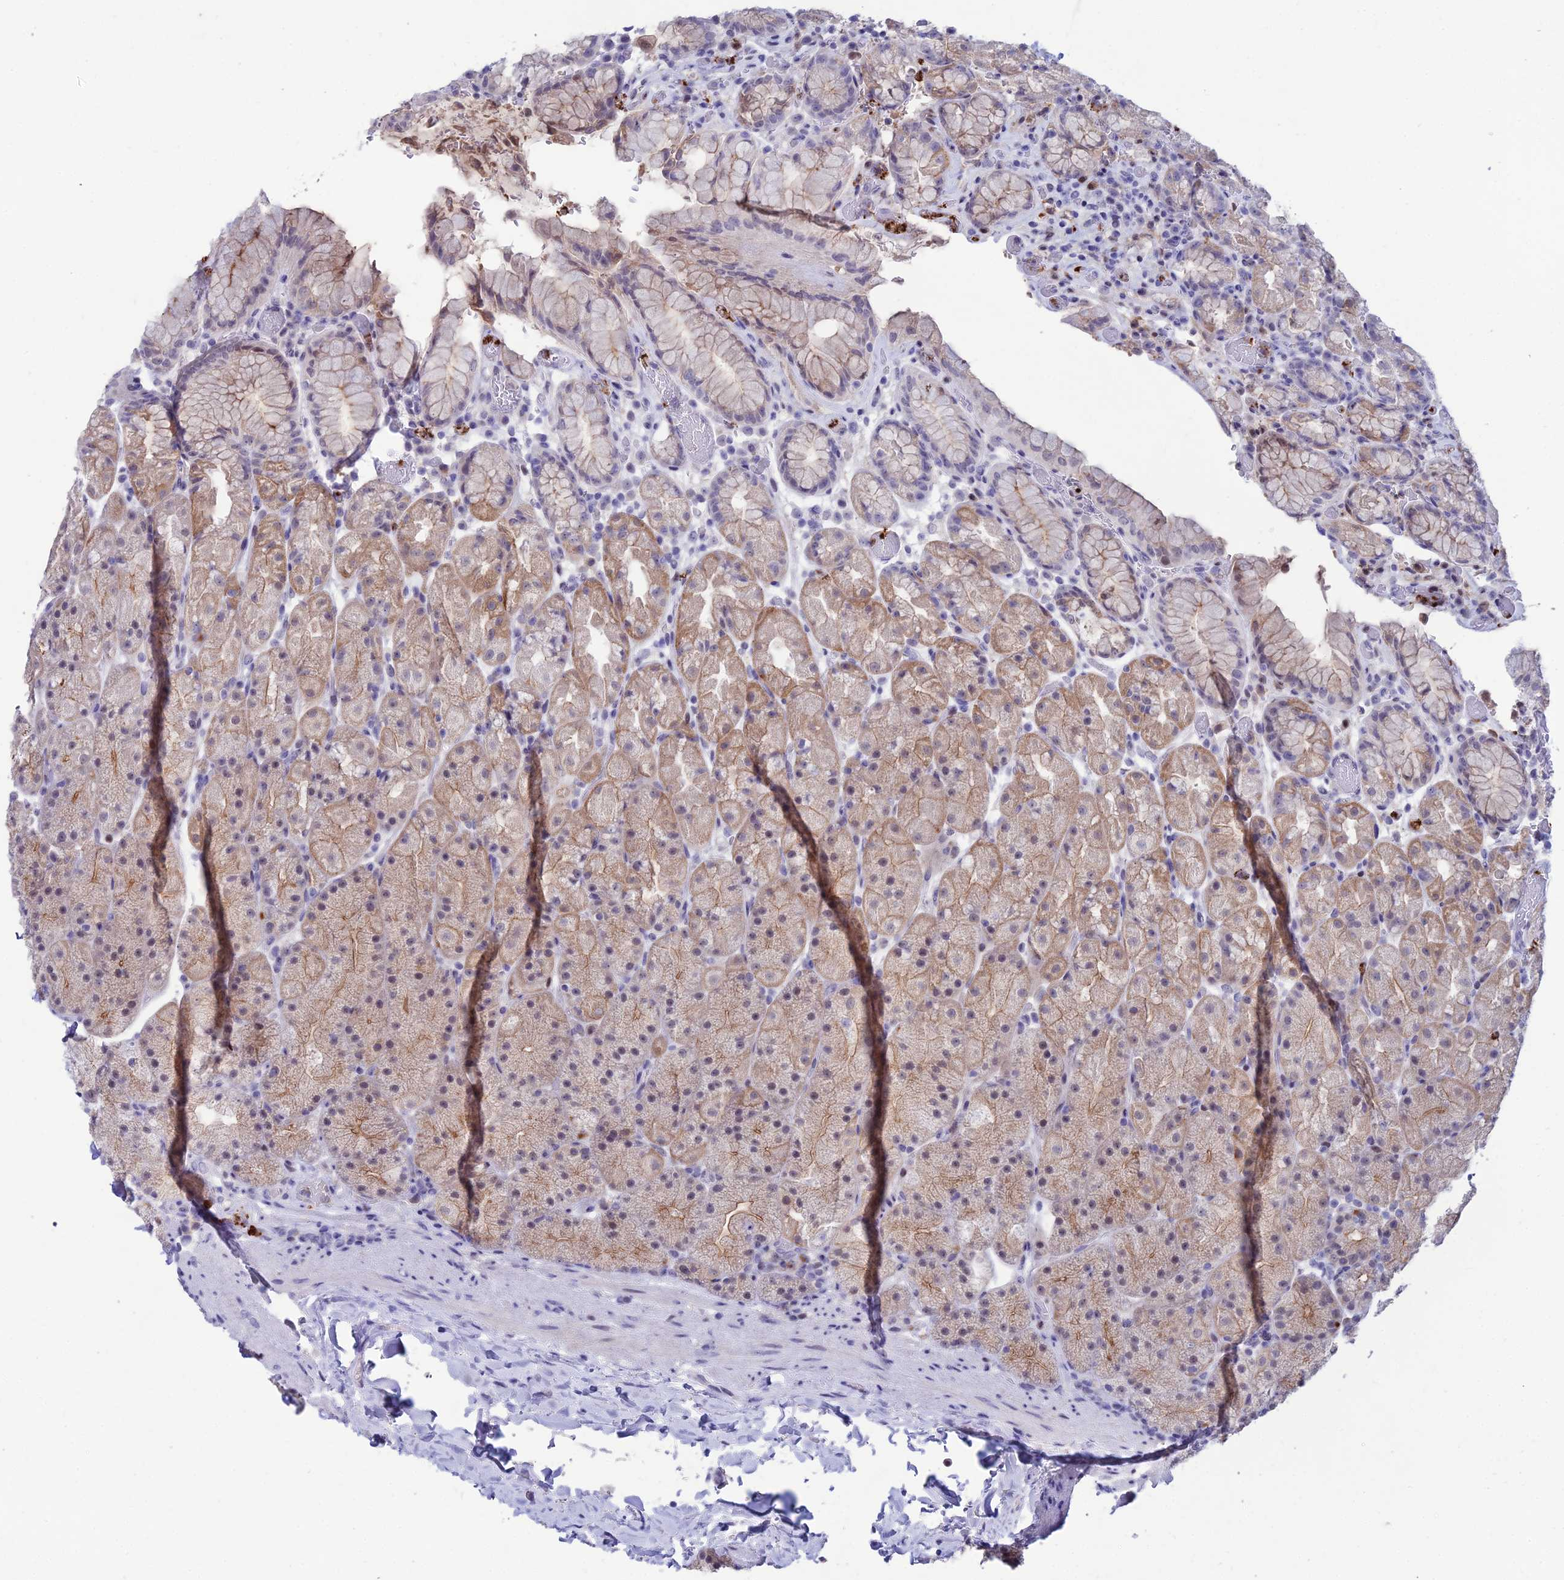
{"staining": {"intensity": "moderate", "quantity": "25%-75%", "location": "cytoplasmic/membranous,nuclear"}, "tissue": "stomach", "cell_type": "Glandular cells", "image_type": "normal", "snomed": [{"axis": "morphology", "description": "Normal tissue, NOS"}, {"axis": "topography", "description": "Stomach, upper"}, {"axis": "topography", "description": "Stomach, lower"}], "caption": "Protein staining of benign stomach shows moderate cytoplasmic/membranous,nuclear staining in approximately 25%-75% of glandular cells.", "gene": "MFSD2B", "patient": {"sex": "male", "age": 67}}